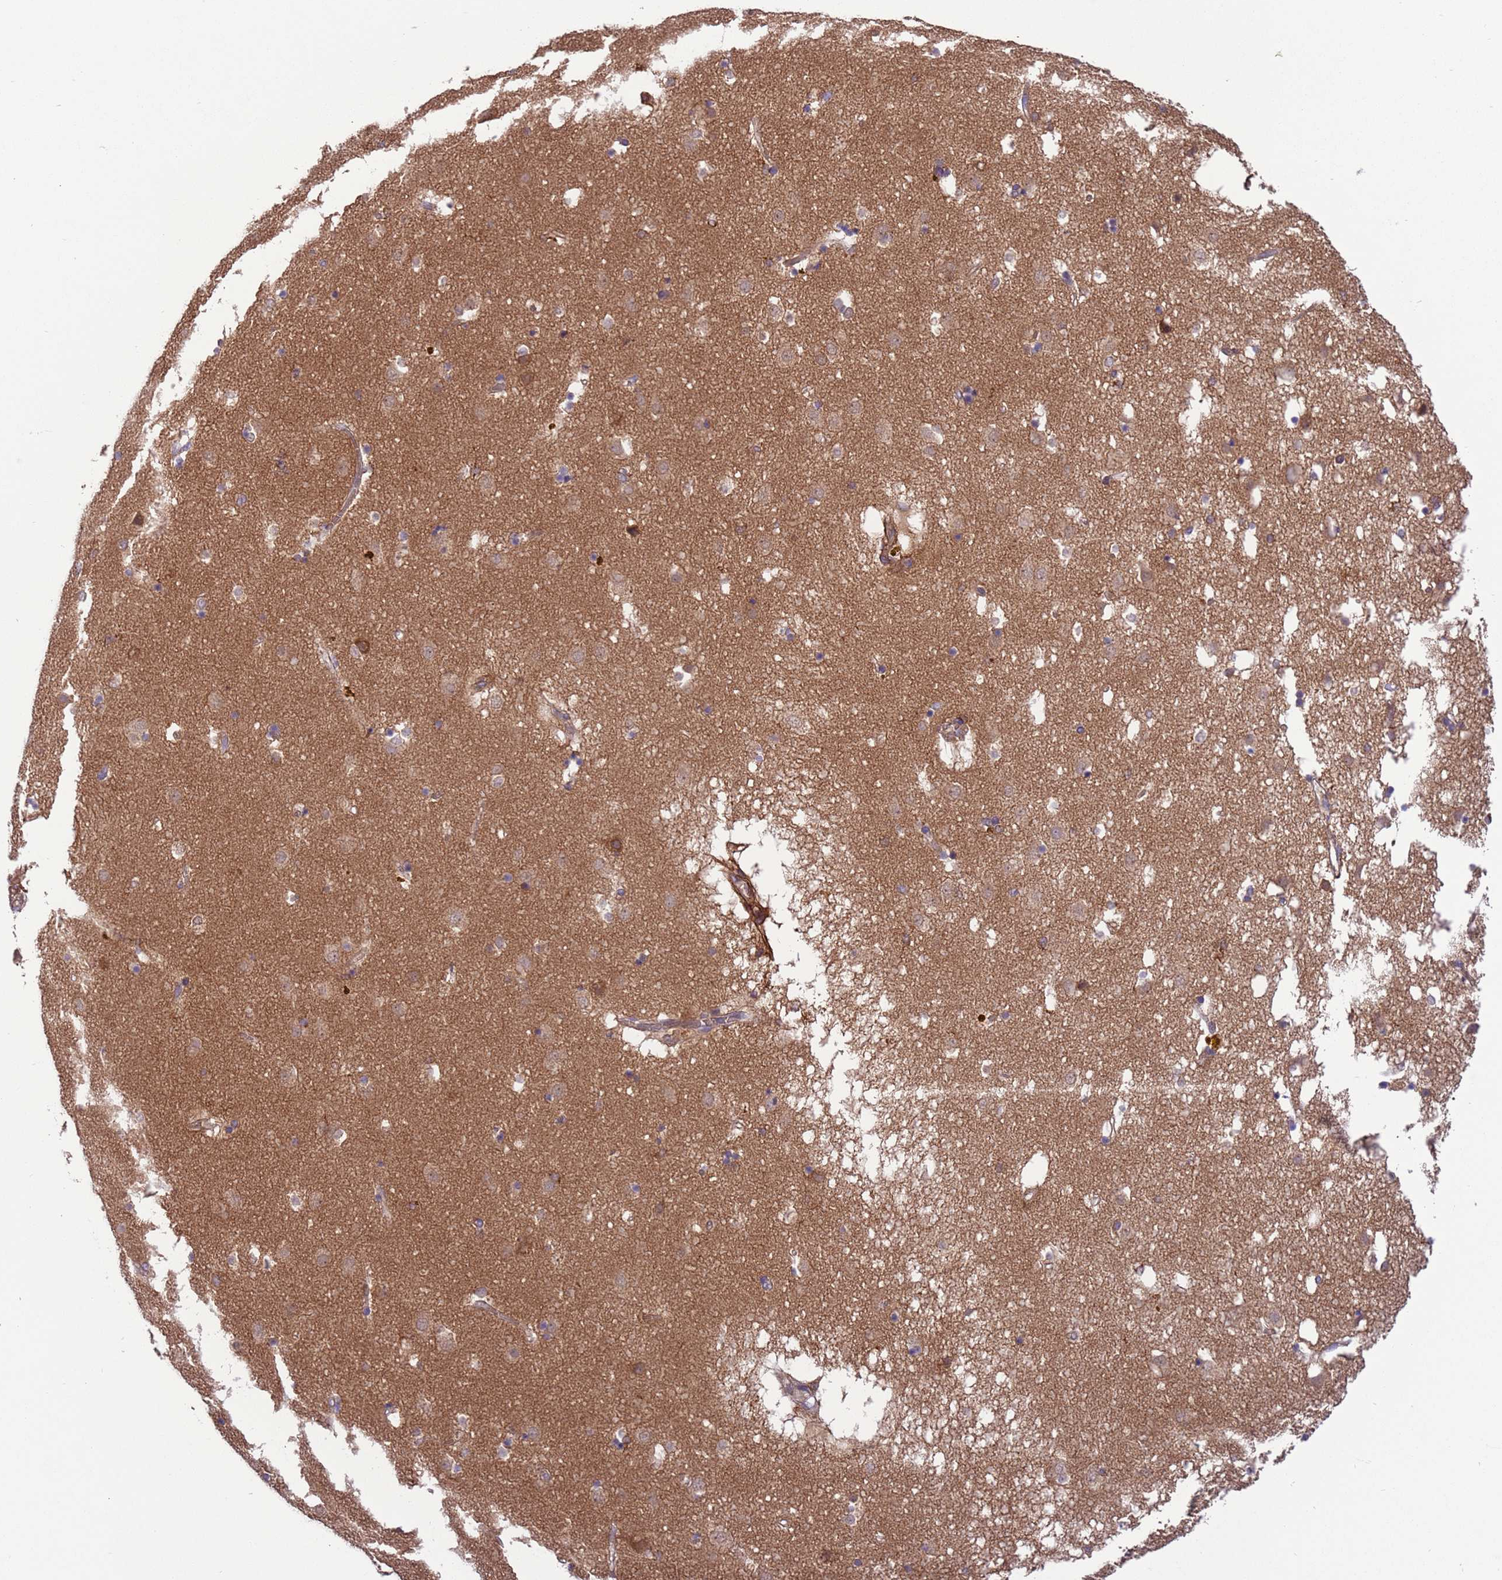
{"staining": {"intensity": "moderate", "quantity": "<25%", "location": "cytoplasmic/membranous"}, "tissue": "caudate", "cell_type": "Glial cells", "image_type": "normal", "snomed": [{"axis": "morphology", "description": "Normal tissue, NOS"}, {"axis": "topography", "description": "Lateral ventricle wall"}], "caption": "Caudate stained with a brown dye shows moderate cytoplasmic/membranous positive expression in about <25% of glial cells.", "gene": "ARHGAP12", "patient": {"sex": "male", "age": 70}}